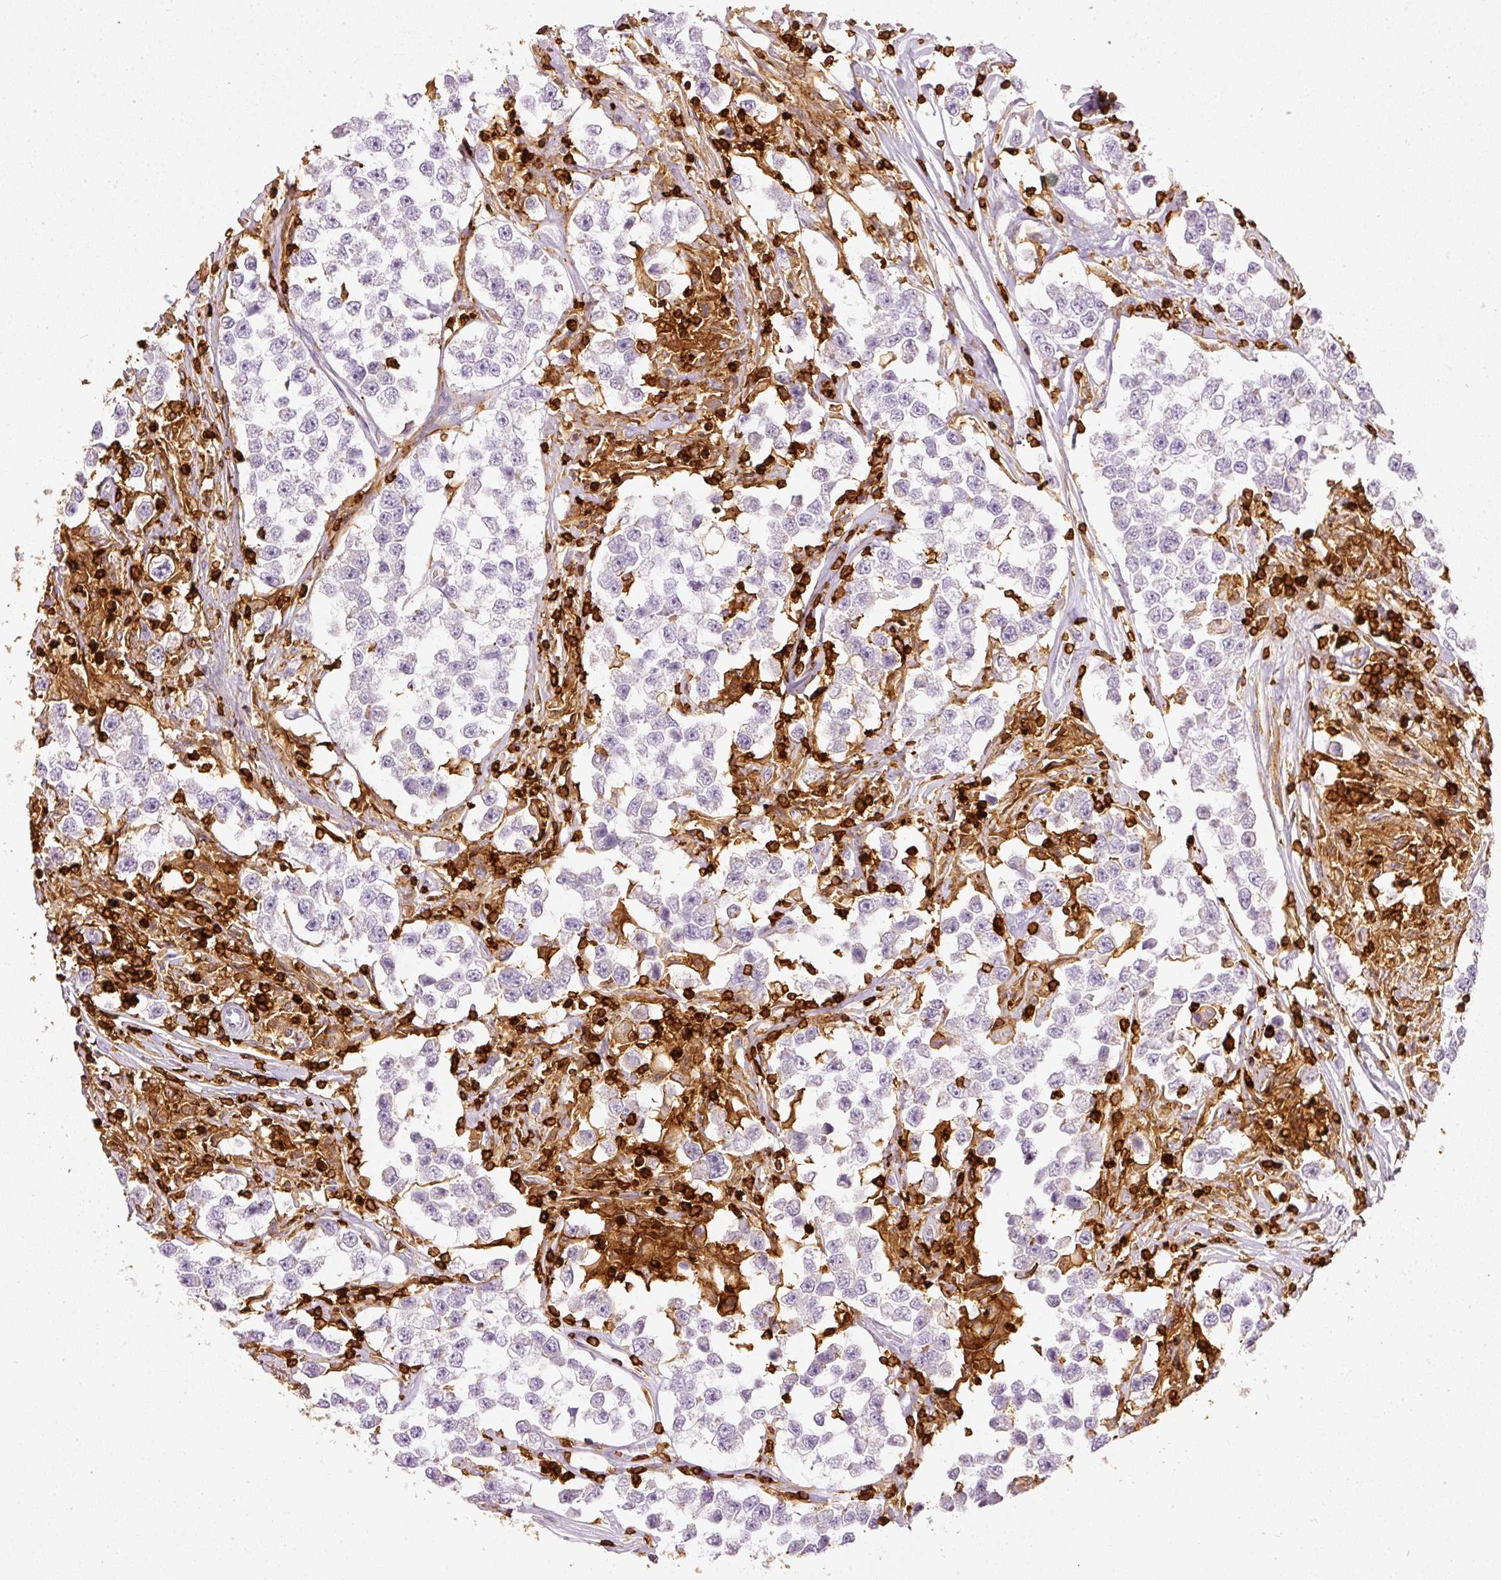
{"staining": {"intensity": "negative", "quantity": "none", "location": "none"}, "tissue": "testis cancer", "cell_type": "Tumor cells", "image_type": "cancer", "snomed": [{"axis": "morphology", "description": "Seminoma, NOS"}, {"axis": "topography", "description": "Testis"}], "caption": "Protein analysis of testis seminoma displays no significant expression in tumor cells. (DAB (3,3'-diaminobenzidine) immunohistochemistry, high magnification).", "gene": "EVL", "patient": {"sex": "male", "age": 46}}